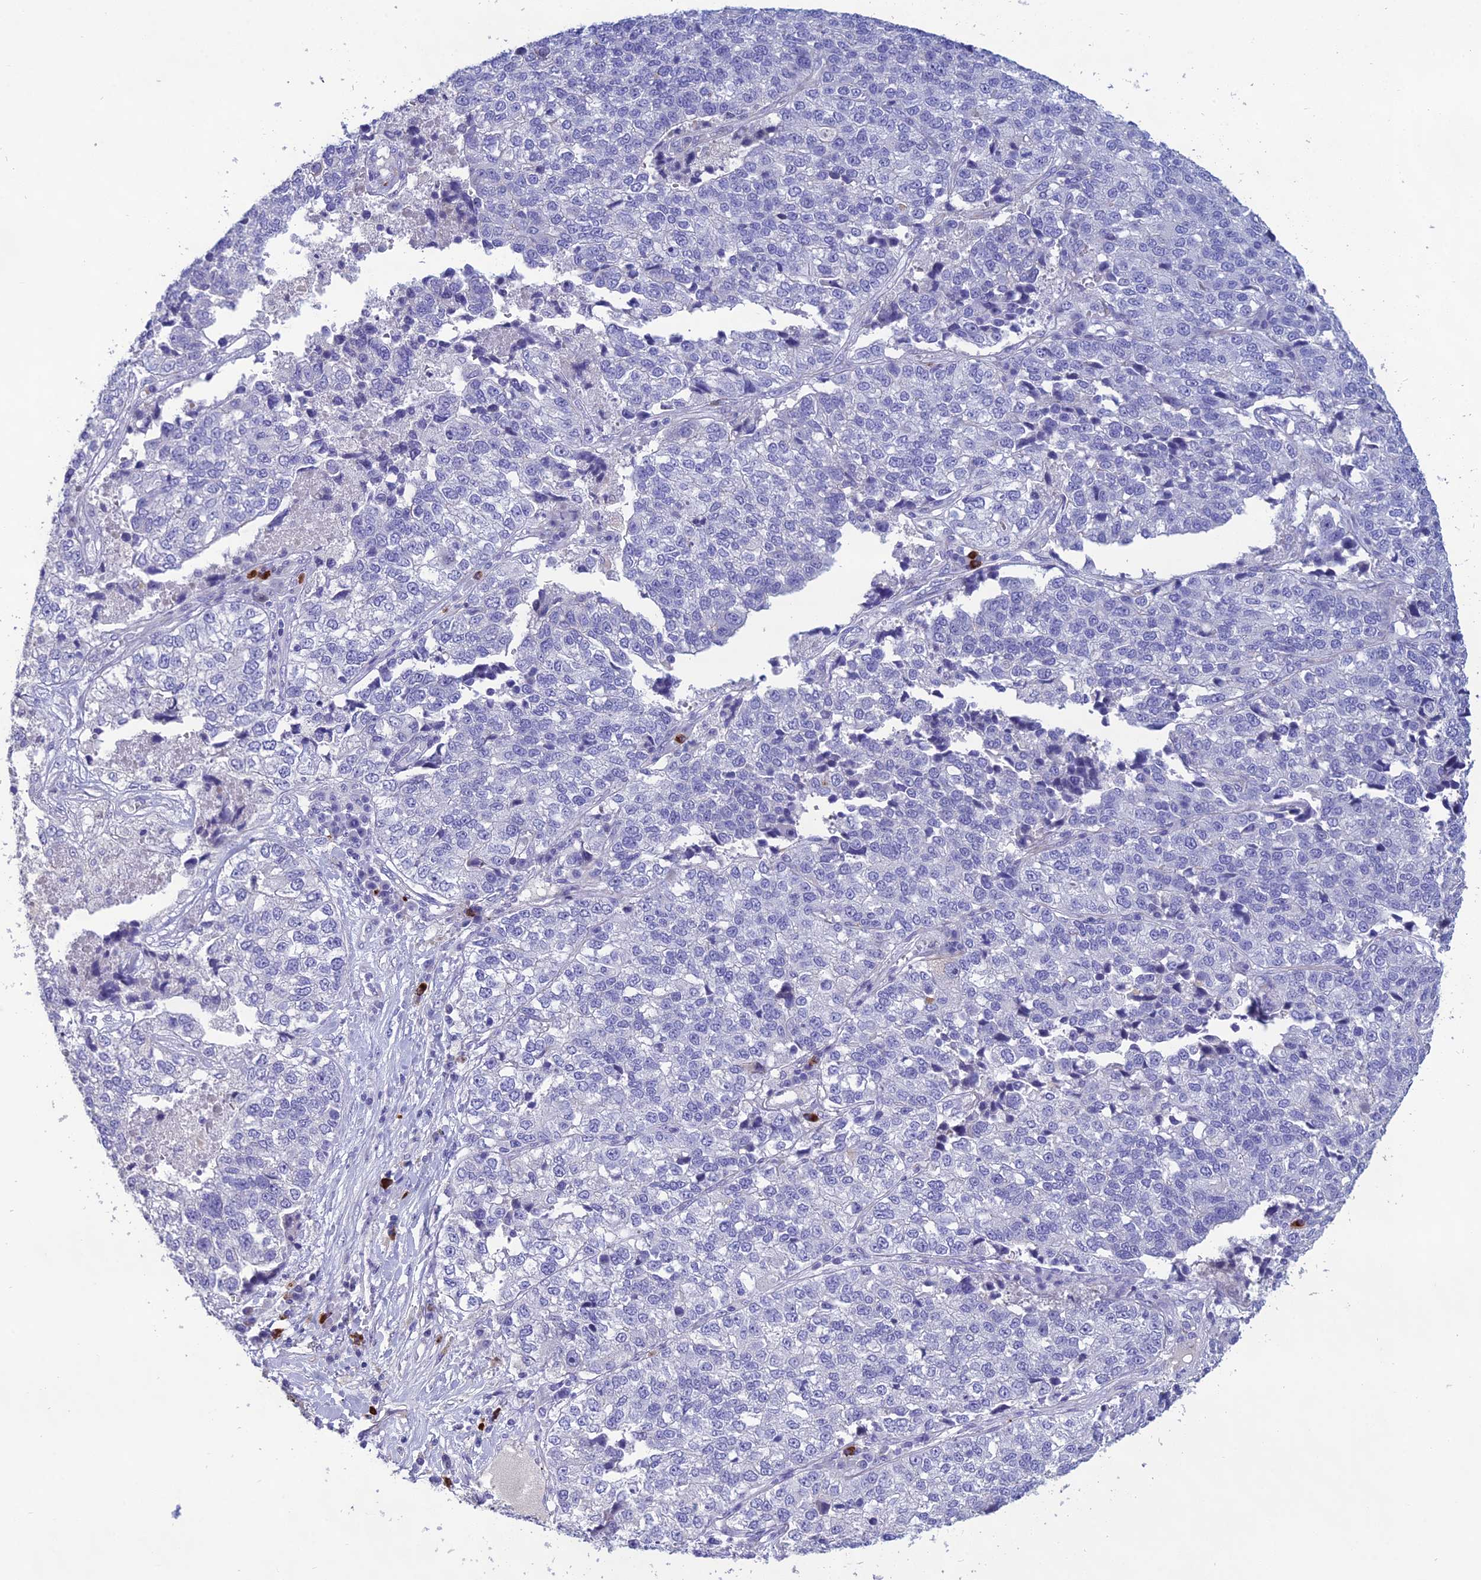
{"staining": {"intensity": "negative", "quantity": "none", "location": "none"}, "tissue": "lung cancer", "cell_type": "Tumor cells", "image_type": "cancer", "snomed": [{"axis": "morphology", "description": "Adenocarcinoma, NOS"}, {"axis": "topography", "description": "Lung"}], "caption": "An IHC image of lung cancer is shown. There is no staining in tumor cells of lung cancer. The staining was performed using DAB (3,3'-diaminobenzidine) to visualize the protein expression in brown, while the nuclei were stained in blue with hematoxylin (Magnification: 20x).", "gene": "OR56B1", "patient": {"sex": "male", "age": 49}}